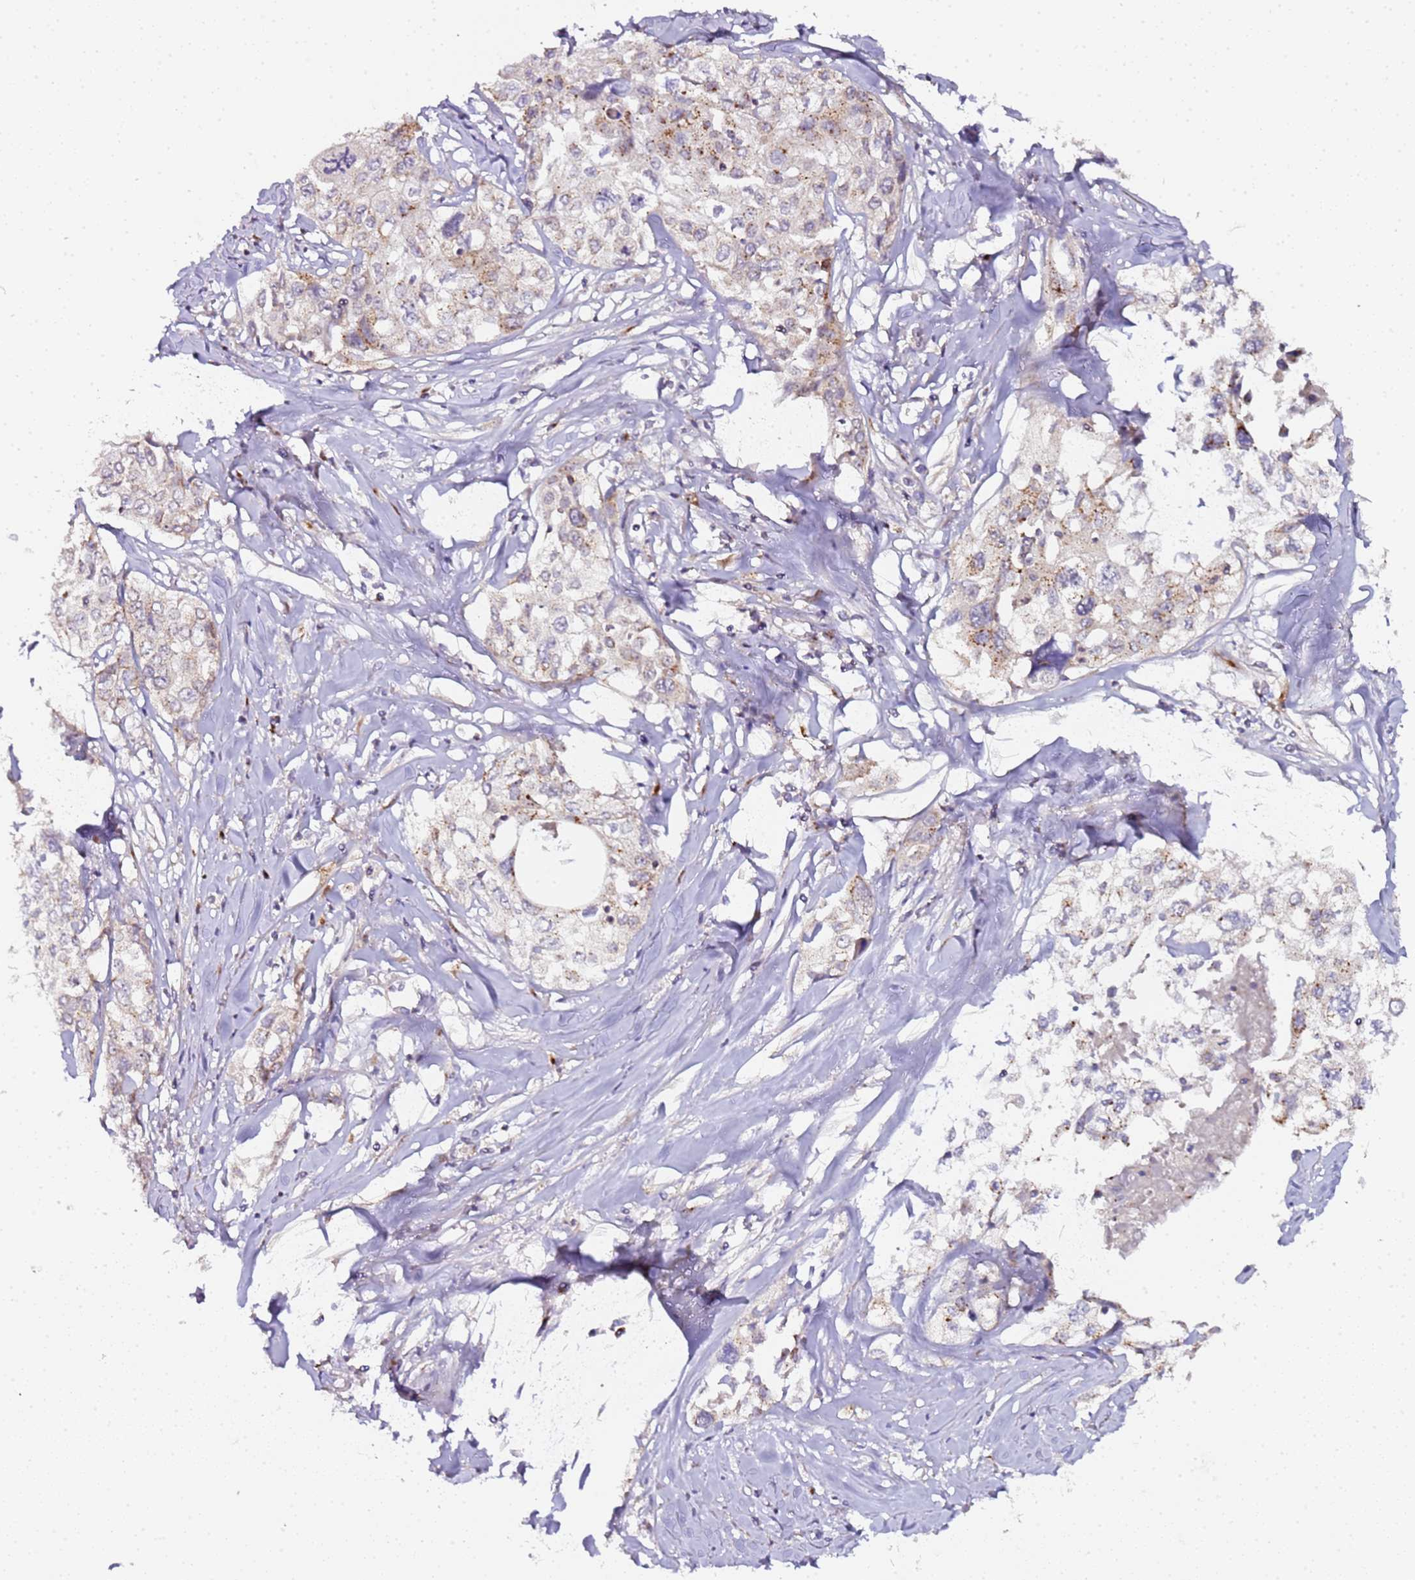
{"staining": {"intensity": "moderate", "quantity": "<25%", "location": "cytoplasmic/membranous"}, "tissue": "cervical cancer", "cell_type": "Tumor cells", "image_type": "cancer", "snomed": [{"axis": "morphology", "description": "Squamous cell carcinoma, NOS"}, {"axis": "topography", "description": "Cervix"}], "caption": "Brown immunohistochemical staining in human squamous cell carcinoma (cervical) shows moderate cytoplasmic/membranous positivity in about <25% of tumor cells. (Stains: DAB (3,3'-diaminobenzidine) in brown, nuclei in blue, Microscopy: brightfield microscopy at high magnification).", "gene": "MRPL49", "patient": {"sex": "female", "age": 31}}